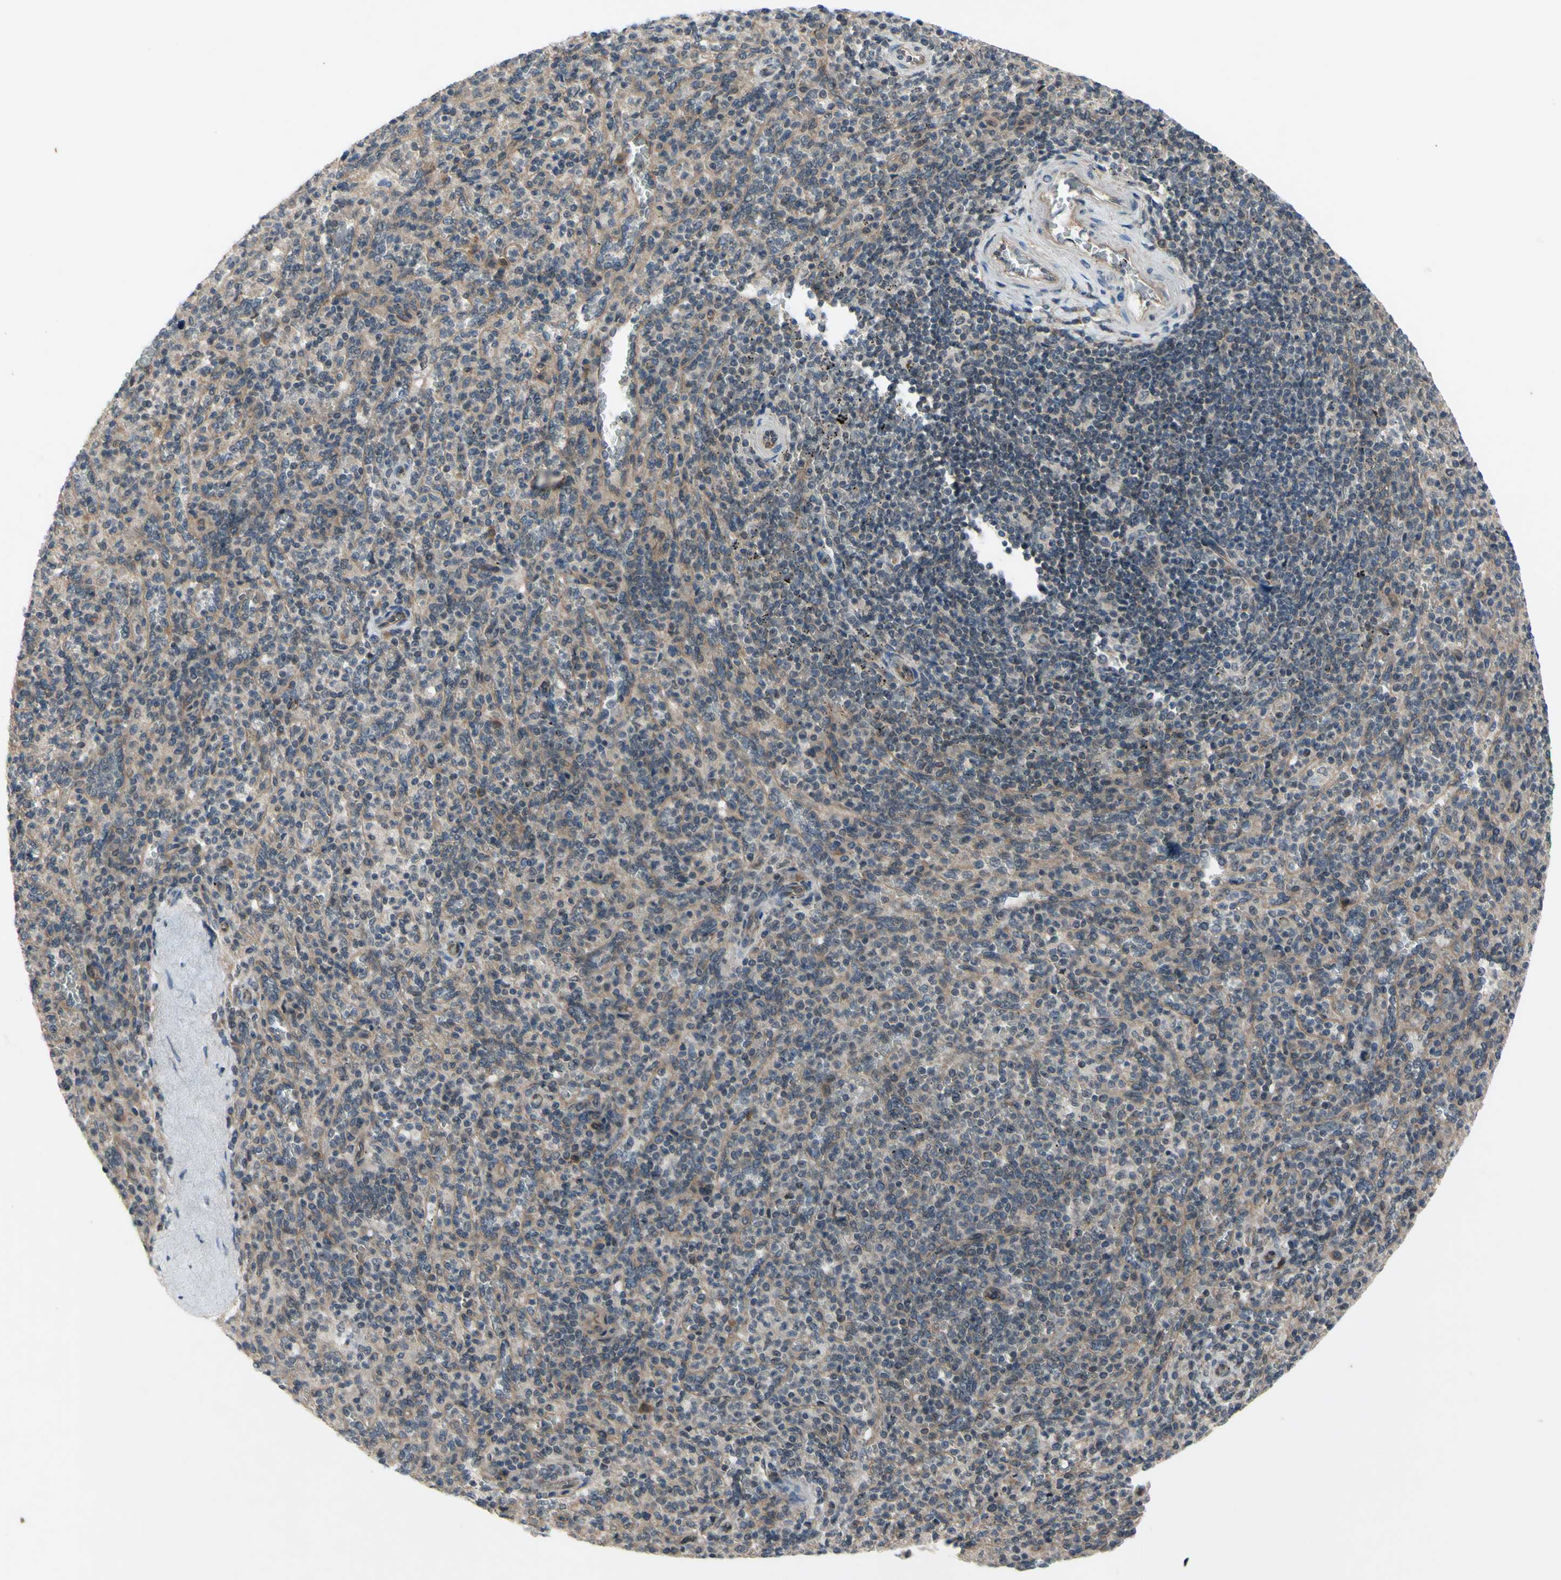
{"staining": {"intensity": "weak", "quantity": "25%-75%", "location": "cytoplasmic/membranous"}, "tissue": "spleen", "cell_type": "Cells in red pulp", "image_type": "normal", "snomed": [{"axis": "morphology", "description": "Normal tissue, NOS"}, {"axis": "topography", "description": "Spleen"}], "caption": "The micrograph shows a brown stain indicating the presence of a protein in the cytoplasmic/membranous of cells in red pulp in spleen. (brown staining indicates protein expression, while blue staining denotes nuclei).", "gene": "TRDMT1", "patient": {"sex": "male", "age": 36}}